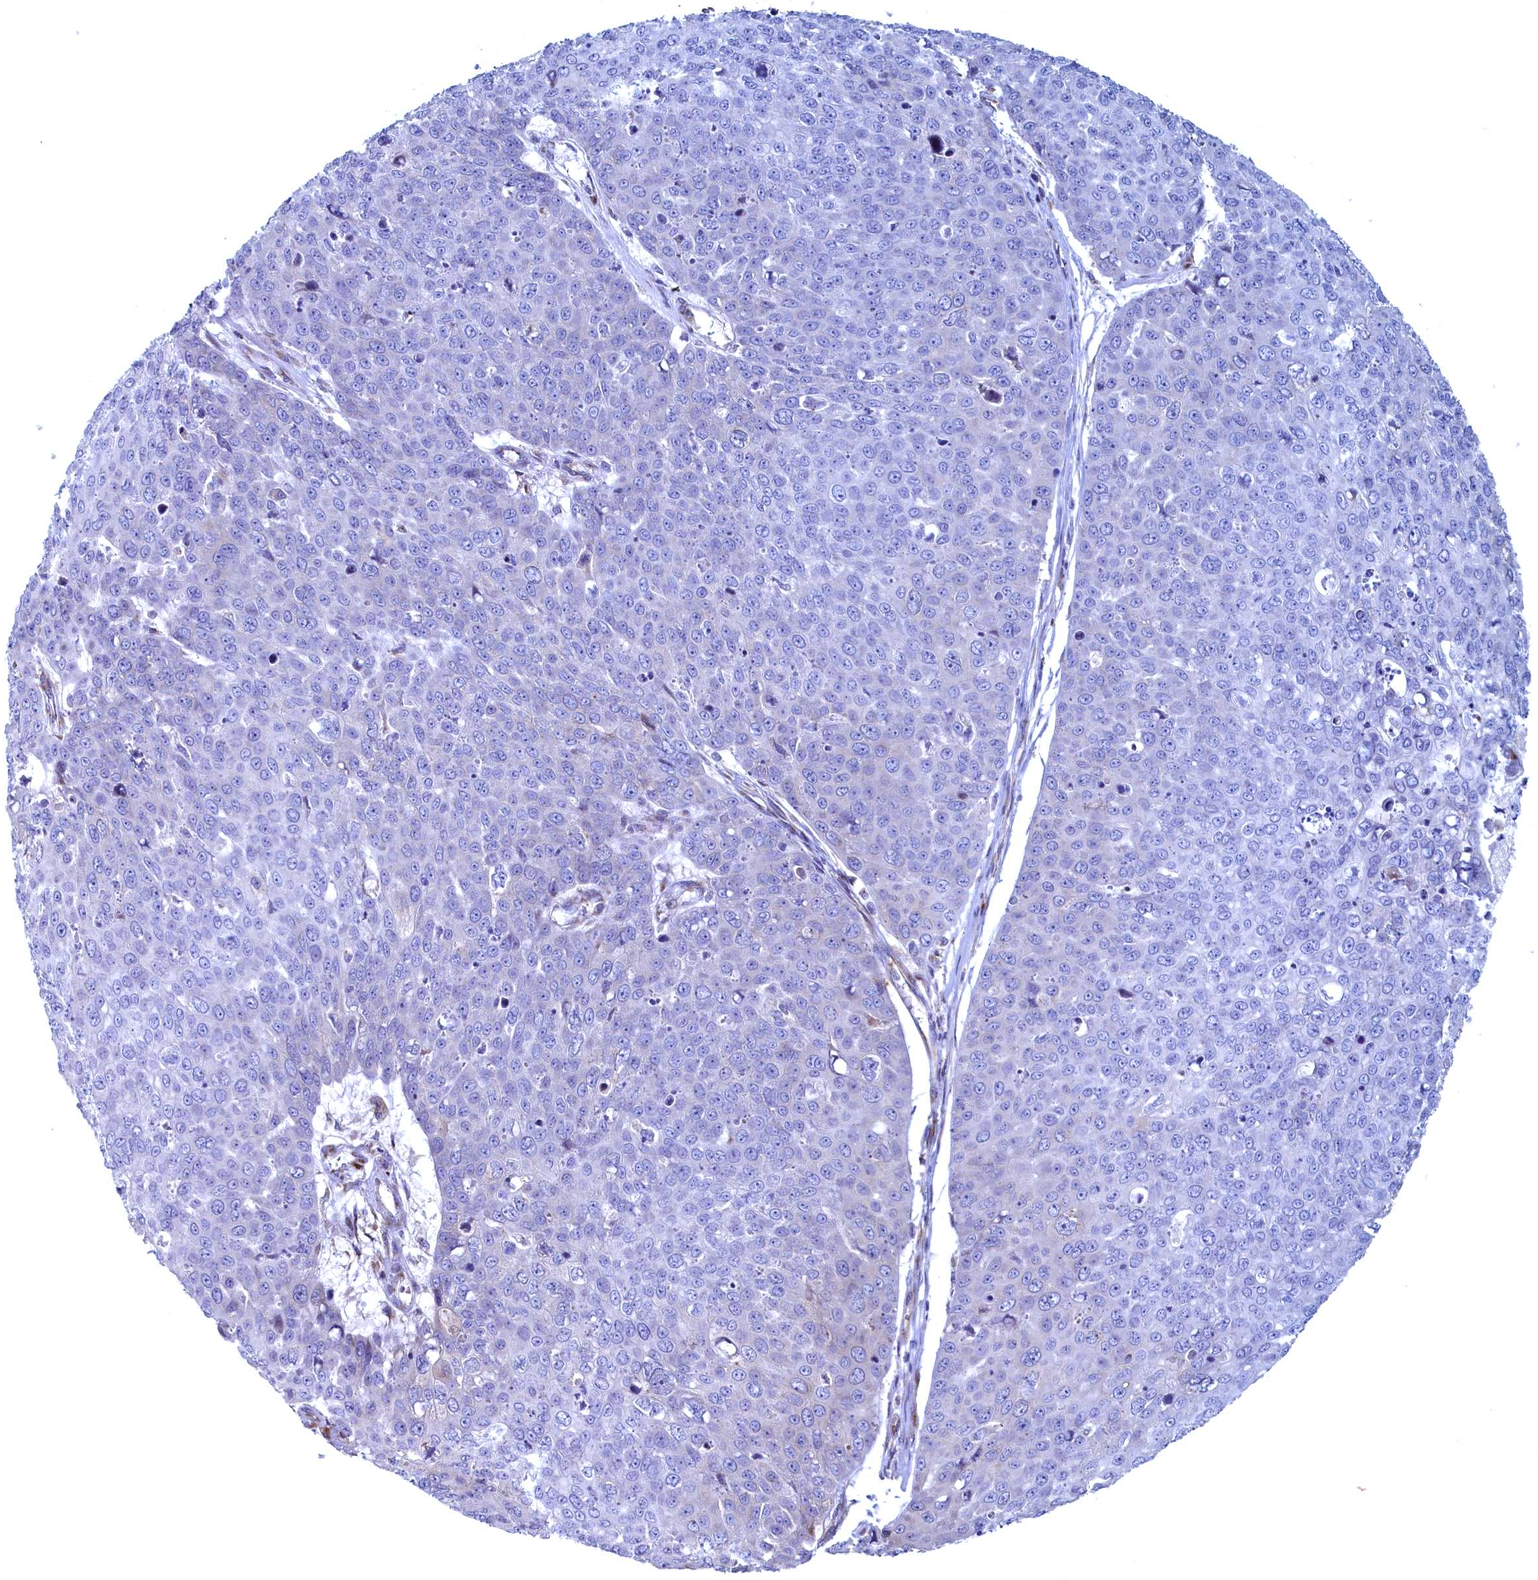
{"staining": {"intensity": "negative", "quantity": "none", "location": "none"}, "tissue": "skin cancer", "cell_type": "Tumor cells", "image_type": "cancer", "snomed": [{"axis": "morphology", "description": "Squamous cell carcinoma, NOS"}, {"axis": "topography", "description": "Skin"}], "caption": "An immunohistochemistry image of squamous cell carcinoma (skin) is shown. There is no staining in tumor cells of squamous cell carcinoma (skin).", "gene": "MTFMT", "patient": {"sex": "male", "age": 71}}